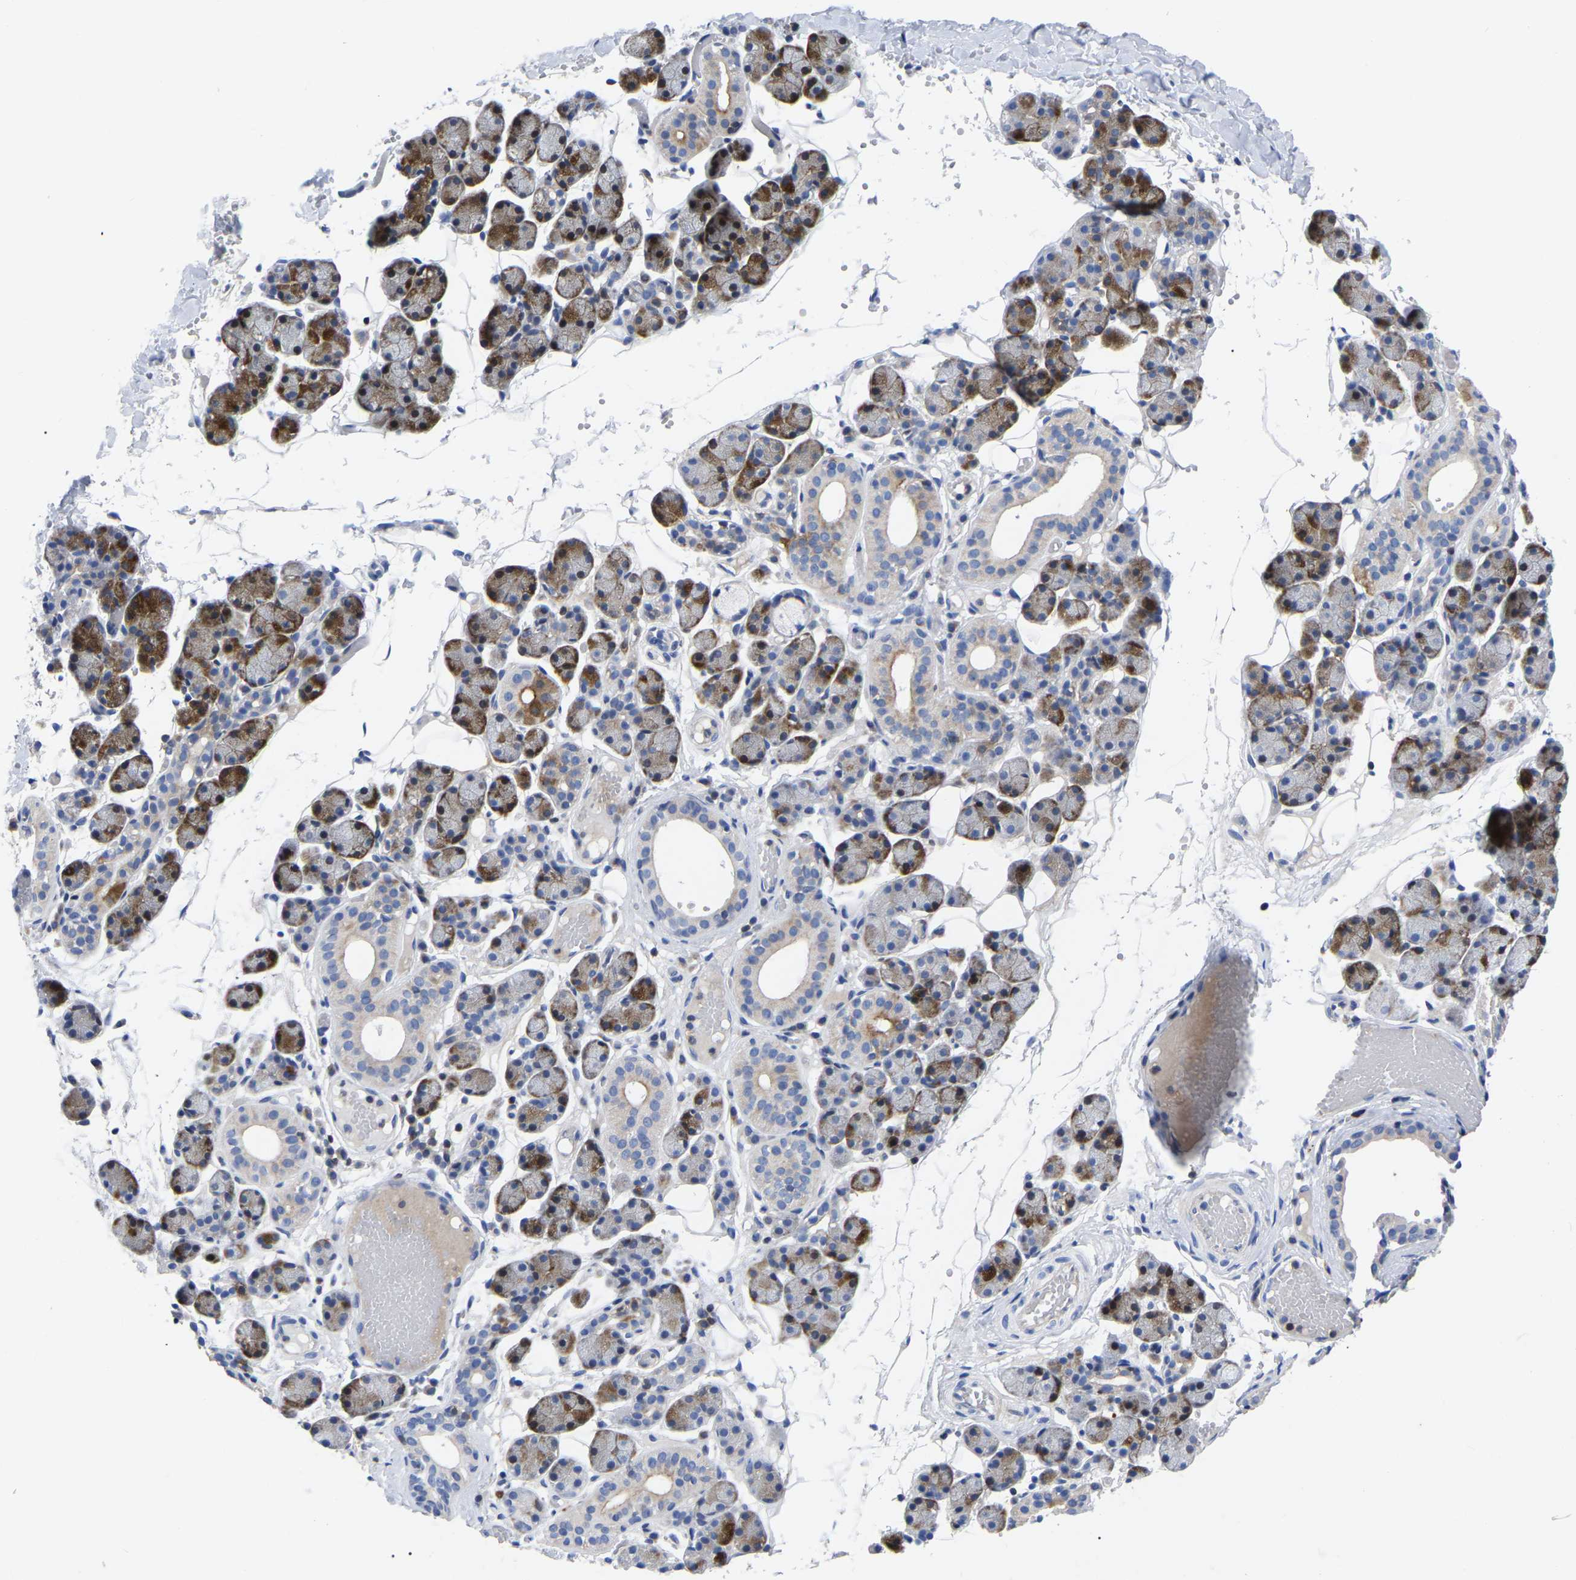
{"staining": {"intensity": "moderate", "quantity": "25%-75%", "location": "cytoplasmic/membranous"}, "tissue": "salivary gland", "cell_type": "Glandular cells", "image_type": "normal", "snomed": [{"axis": "morphology", "description": "Normal tissue, NOS"}, {"axis": "topography", "description": "Salivary gland"}], "caption": "Protein staining of benign salivary gland reveals moderate cytoplasmic/membranous expression in about 25%-75% of glandular cells.", "gene": "PTPN7", "patient": {"sex": "female", "age": 33}}